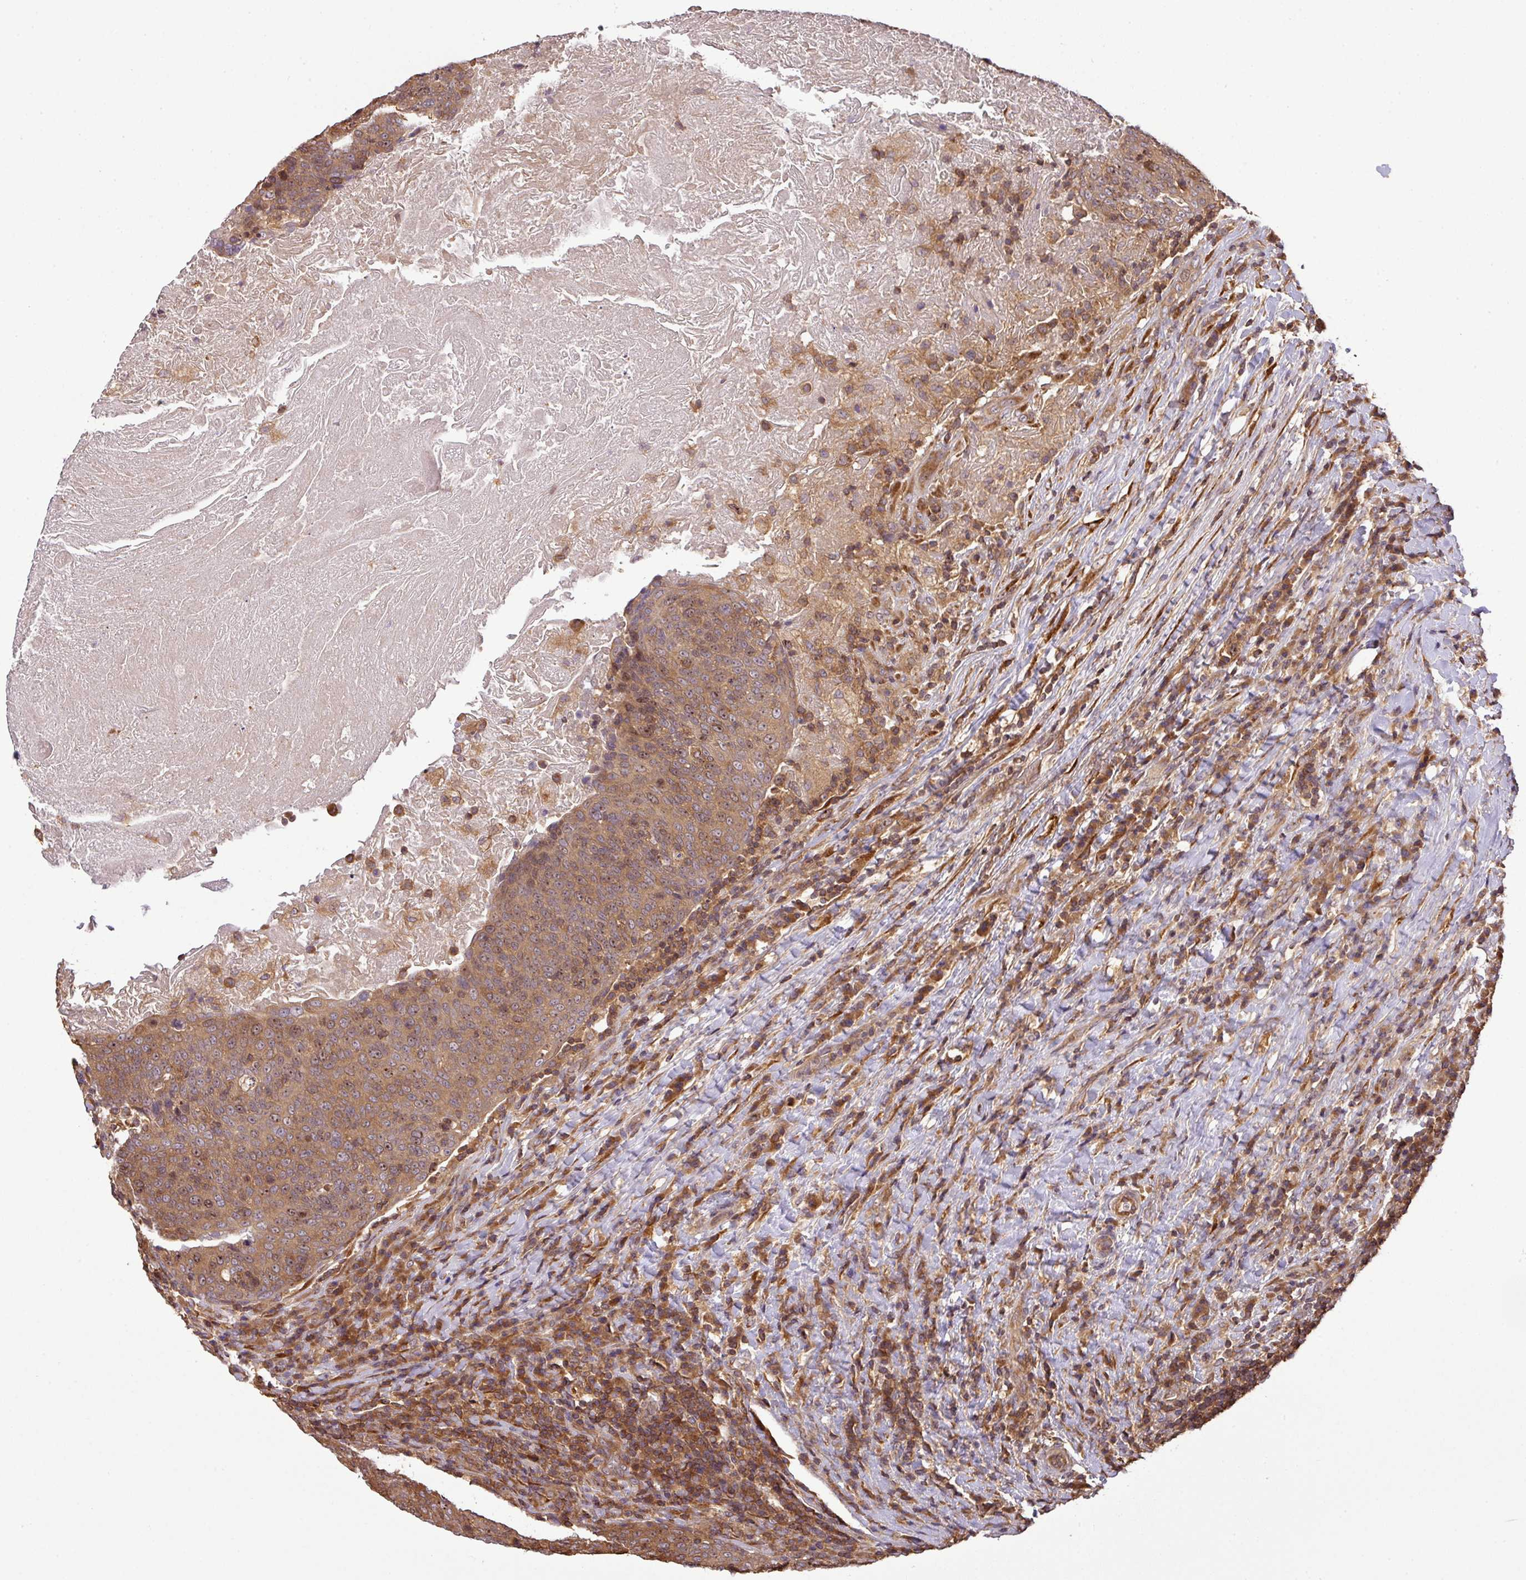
{"staining": {"intensity": "moderate", "quantity": ">75%", "location": "cytoplasmic/membranous,nuclear"}, "tissue": "head and neck cancer", "cell_type": "Tumor cells", "image_type": "cancer", "snomed": [{"axis": "morphology", "description": "Squamous cell carcinoma, NOS"}, {"axis": "morphology", "description": "Squamous cell carcinoma, metastatic, NOS"}, {"axis": "topography", "description": "Lymph node"}, {"axis": "topography", "description": "Head-Neck"}], "caption": "Immunohistochemistry staining of head and neck cancer (metastatic squamous cell carcinoma), which reveals medium levels of moderate cytoplasmic/membranous and nuclear positivity in about >75% of tumor cells indicating moderate cytoplasmic/membranous and nuclear protein staining. The staining was performed using DAB (3,3'-diaminobenzidine) (brown) for protein detection and nuclei were counterstained in hematoxylin (blue).", "gene": "VENTX", "patient": {"sex": "male", "age": 62}}